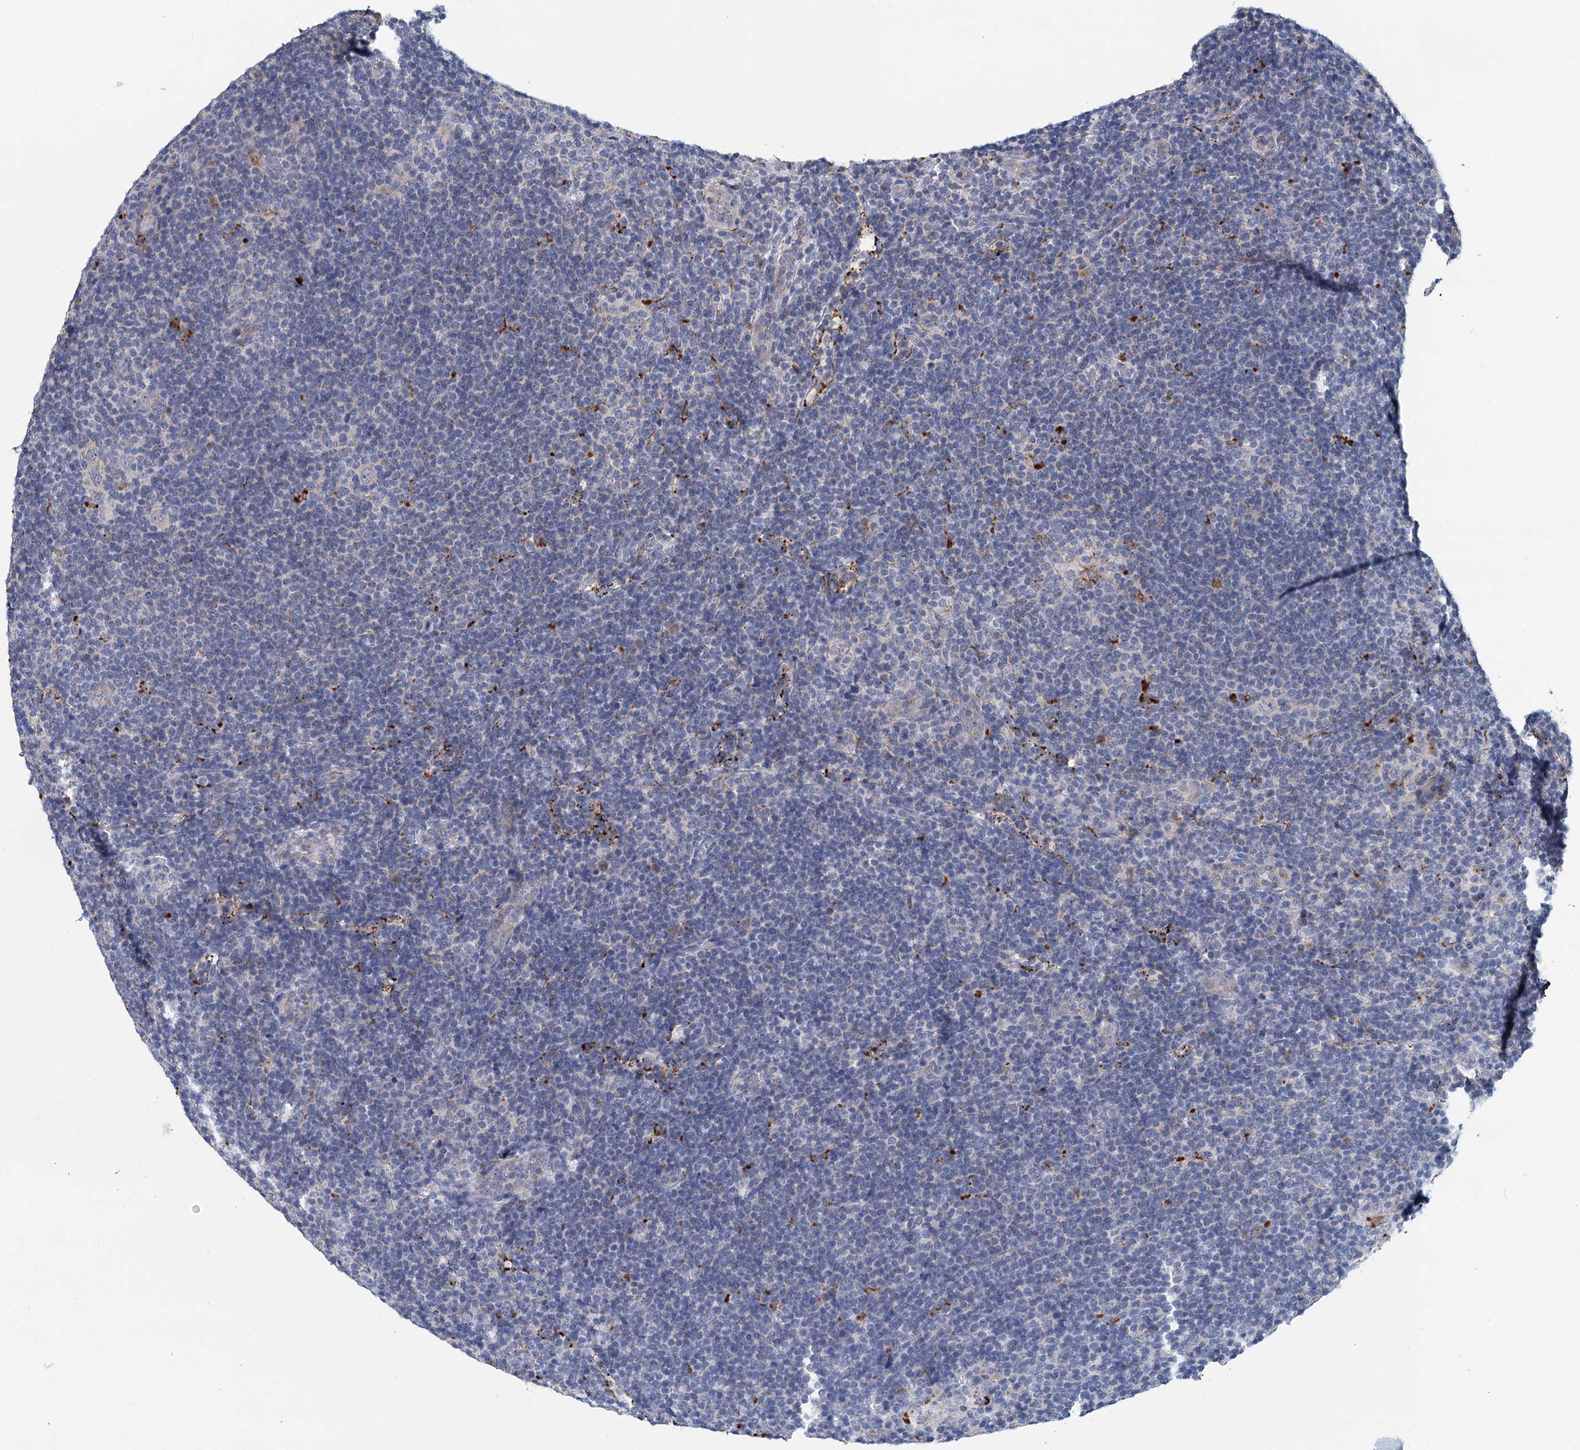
{"staining": {"intensity": "negative", "quantity": "none", "location": "none"}, "tissue": "lymphoma", "cell_type": "Tumor cells", "image_type": "cancer", "snomed": [{"axis": "morphology", "description": "Hodgkin's disease, NOS"}, {"axis": "topography", "description": "Lymph node"}], "caption": "Histopathology image shows no protein positivity in tumor cells of lymphoma tissue. The staining is performed using DAB brown chromogen with nuclei counter-stained in using hematoxylin.", "gene": "ANKRD16", "patient": {"sex": "female", "age": 57}}